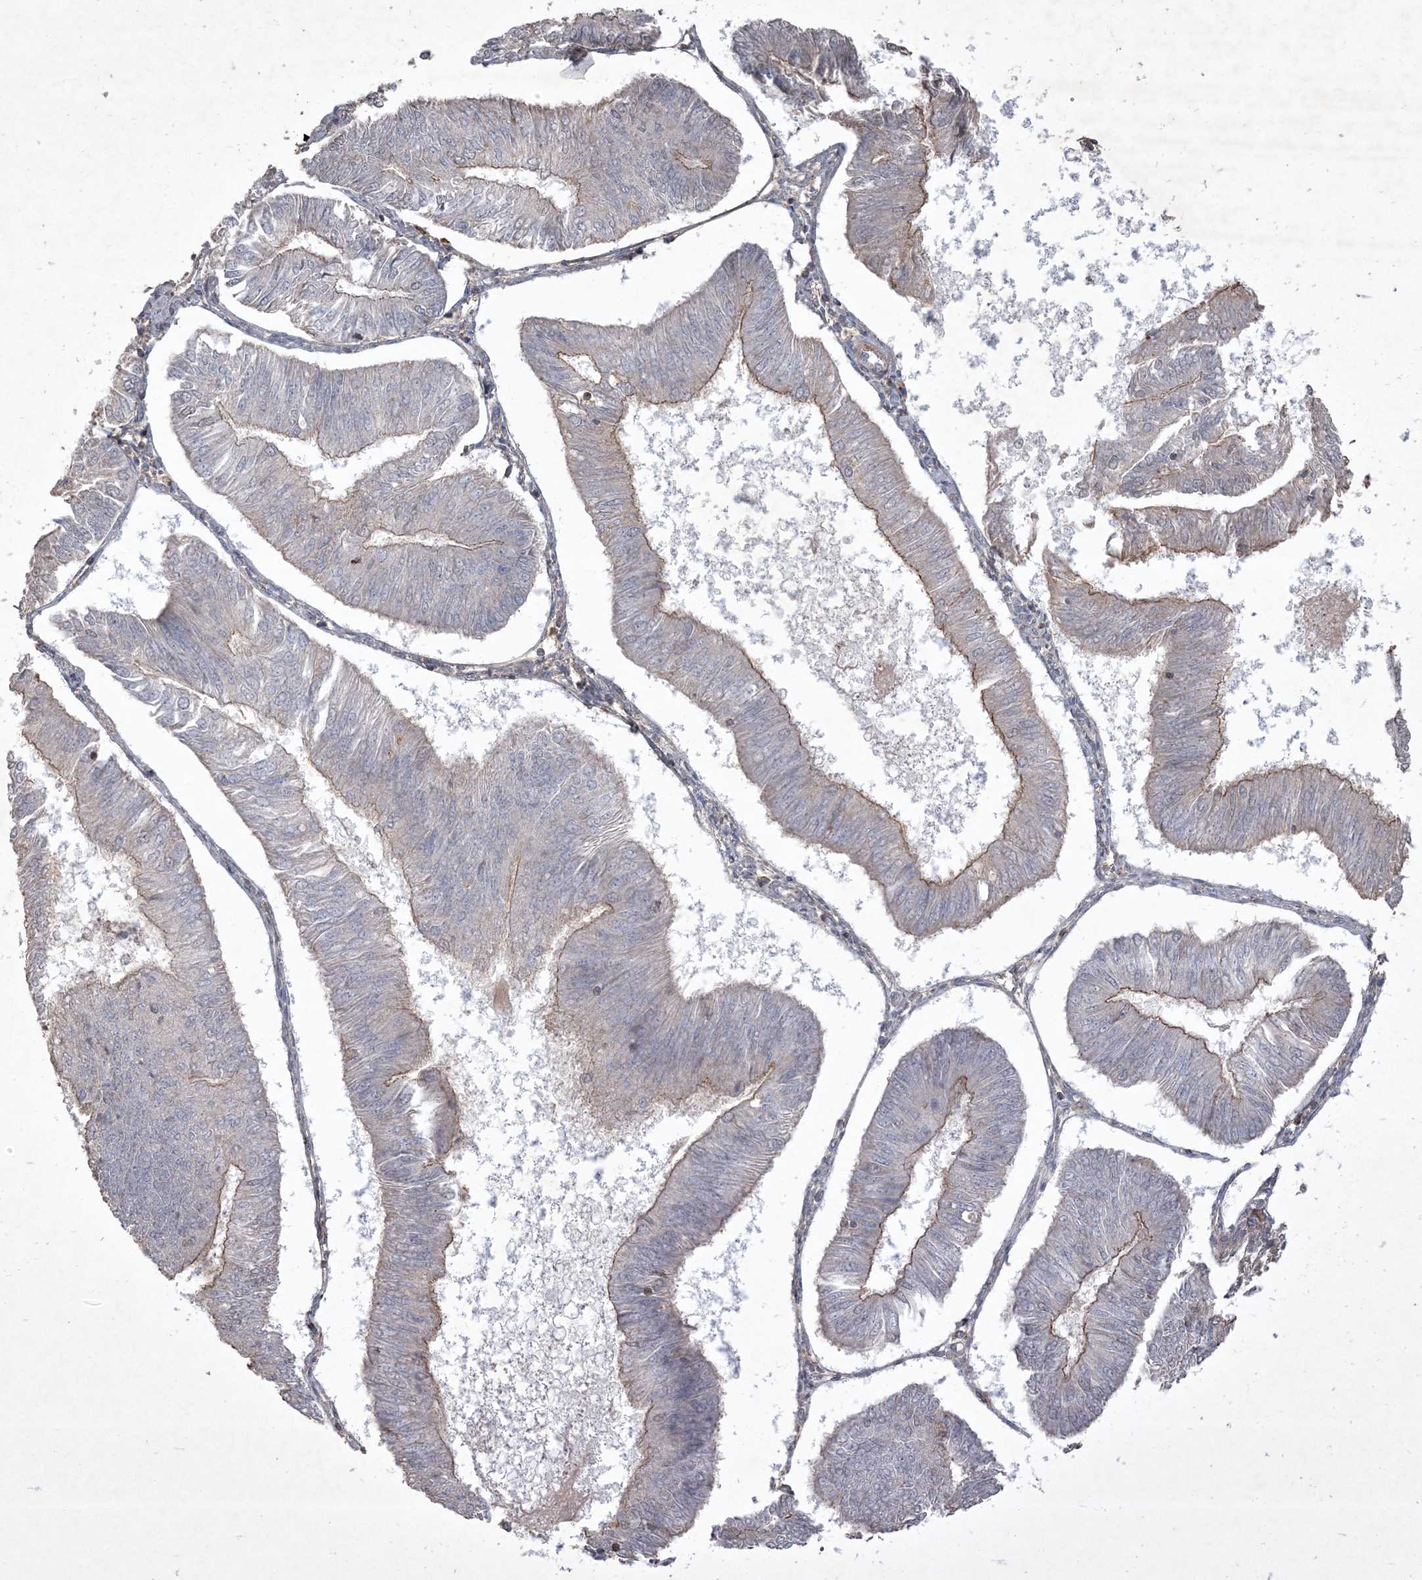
{"staining": {"intensity": "moderate", "quantity": "<25%", "location": "cytoplasmic/membranous"}, "tissue": "endometrial cancer", "cell_type": "Tumor cells", "image_type": "cancer", "snomed": [{"axis": "morphology", "description": "Adenocarcinoma, NOS"}, {"axis": "topography", "description": "Endometrium"}], "caption": "Endometrial adenocarcinoma tissue exhibits moderate cytoplasmic/membranous staining in approximately <25% of tumor cells, visualized by immunohistochemistry.", "gene": "PRRT3", "patient": {"sex": "female", "age": 58}}